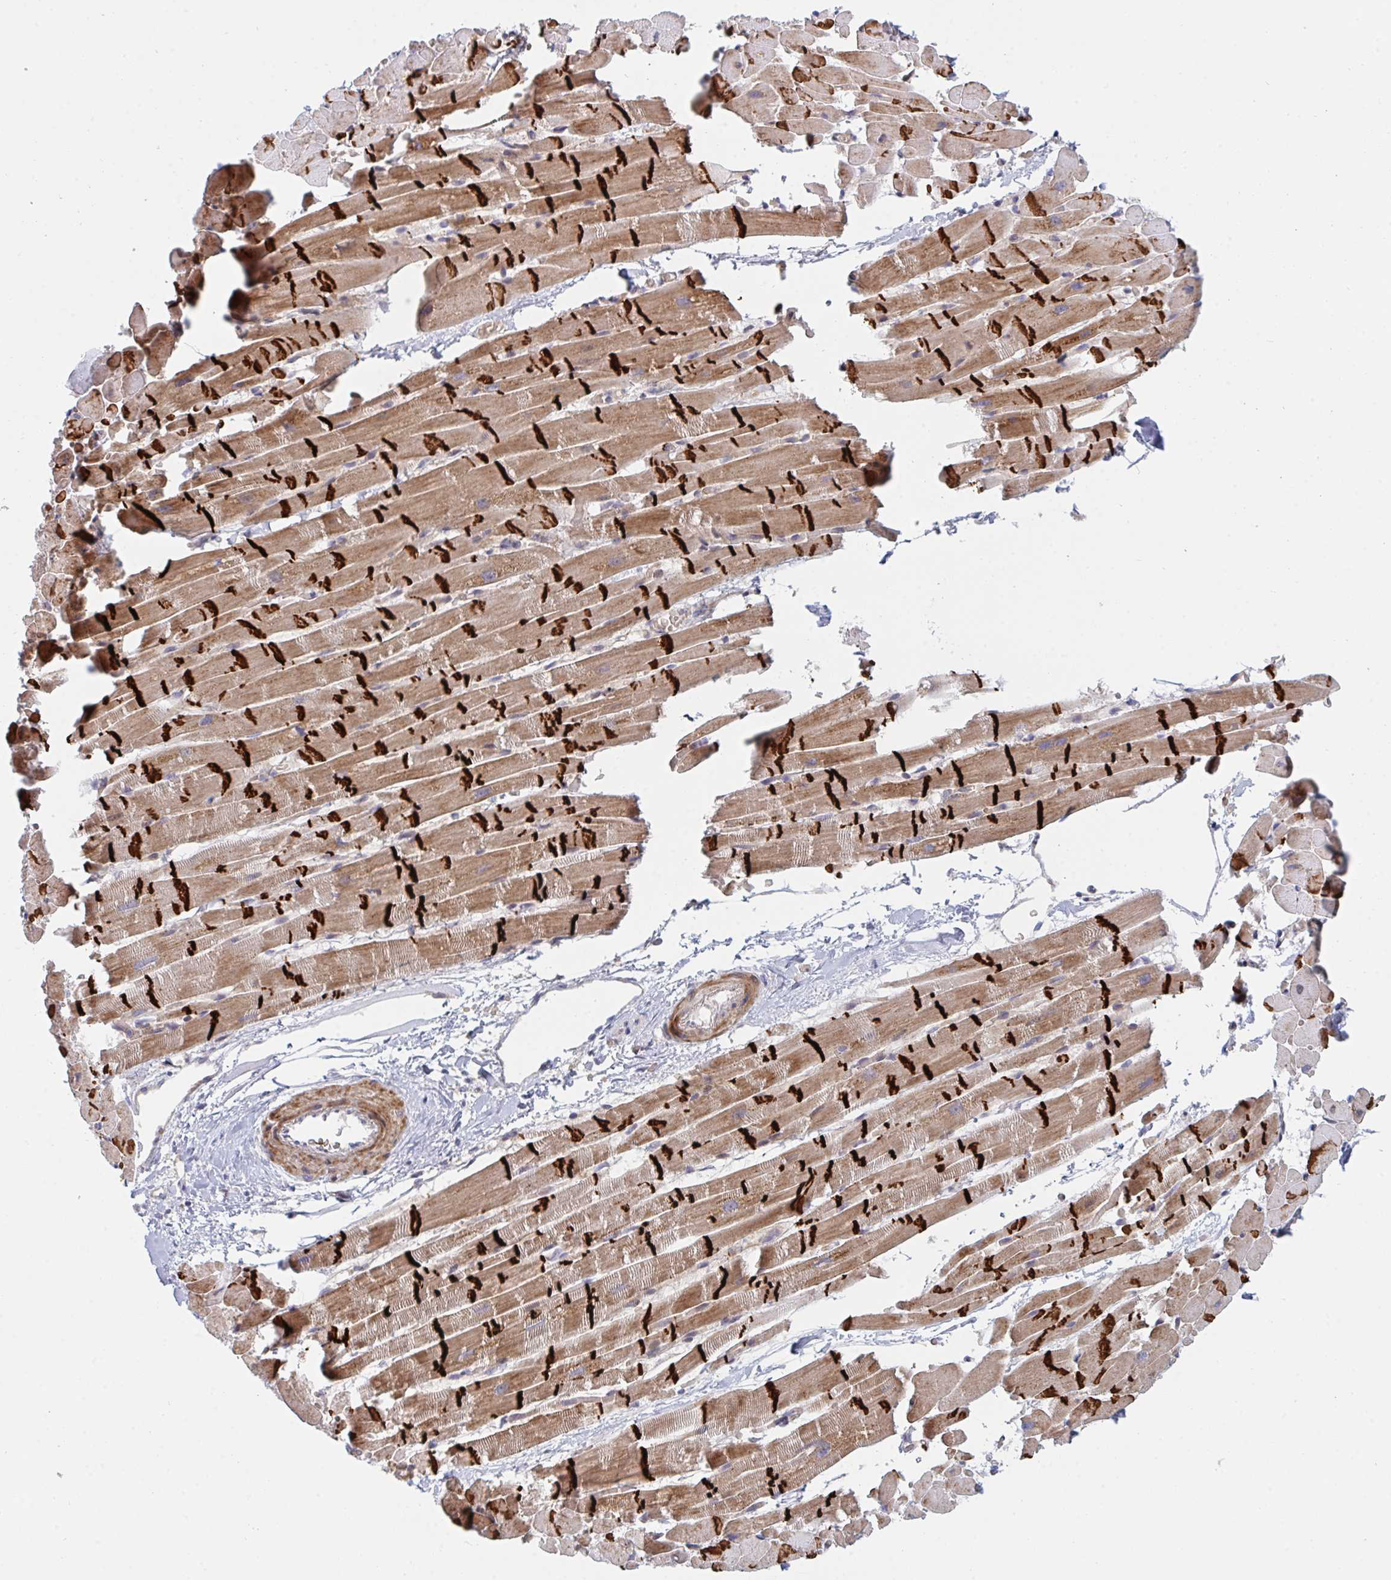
{"staining": {"intensity": "strong", "quantity": ">75%", "location": "cytoplasmic/membranous"}, "tissue": "heart muscle", "cell_type": "Cardiomyocytes", "image_type": "normal", "snomed": [{"axis": "morphology", "description": "Normal tissue, NOS"}, {"axis": "topography", "description": "Heart"}], "caption": "Unremarkable heart muscle shows strong cytoplasmic/membranous expression in about >75% of cardiomyocytes (DAB IHC, brown staining for protein, blue staining for nuclei)..", "gene": "TNFSF4", "patient": {"sex": "male", "age": 37}}